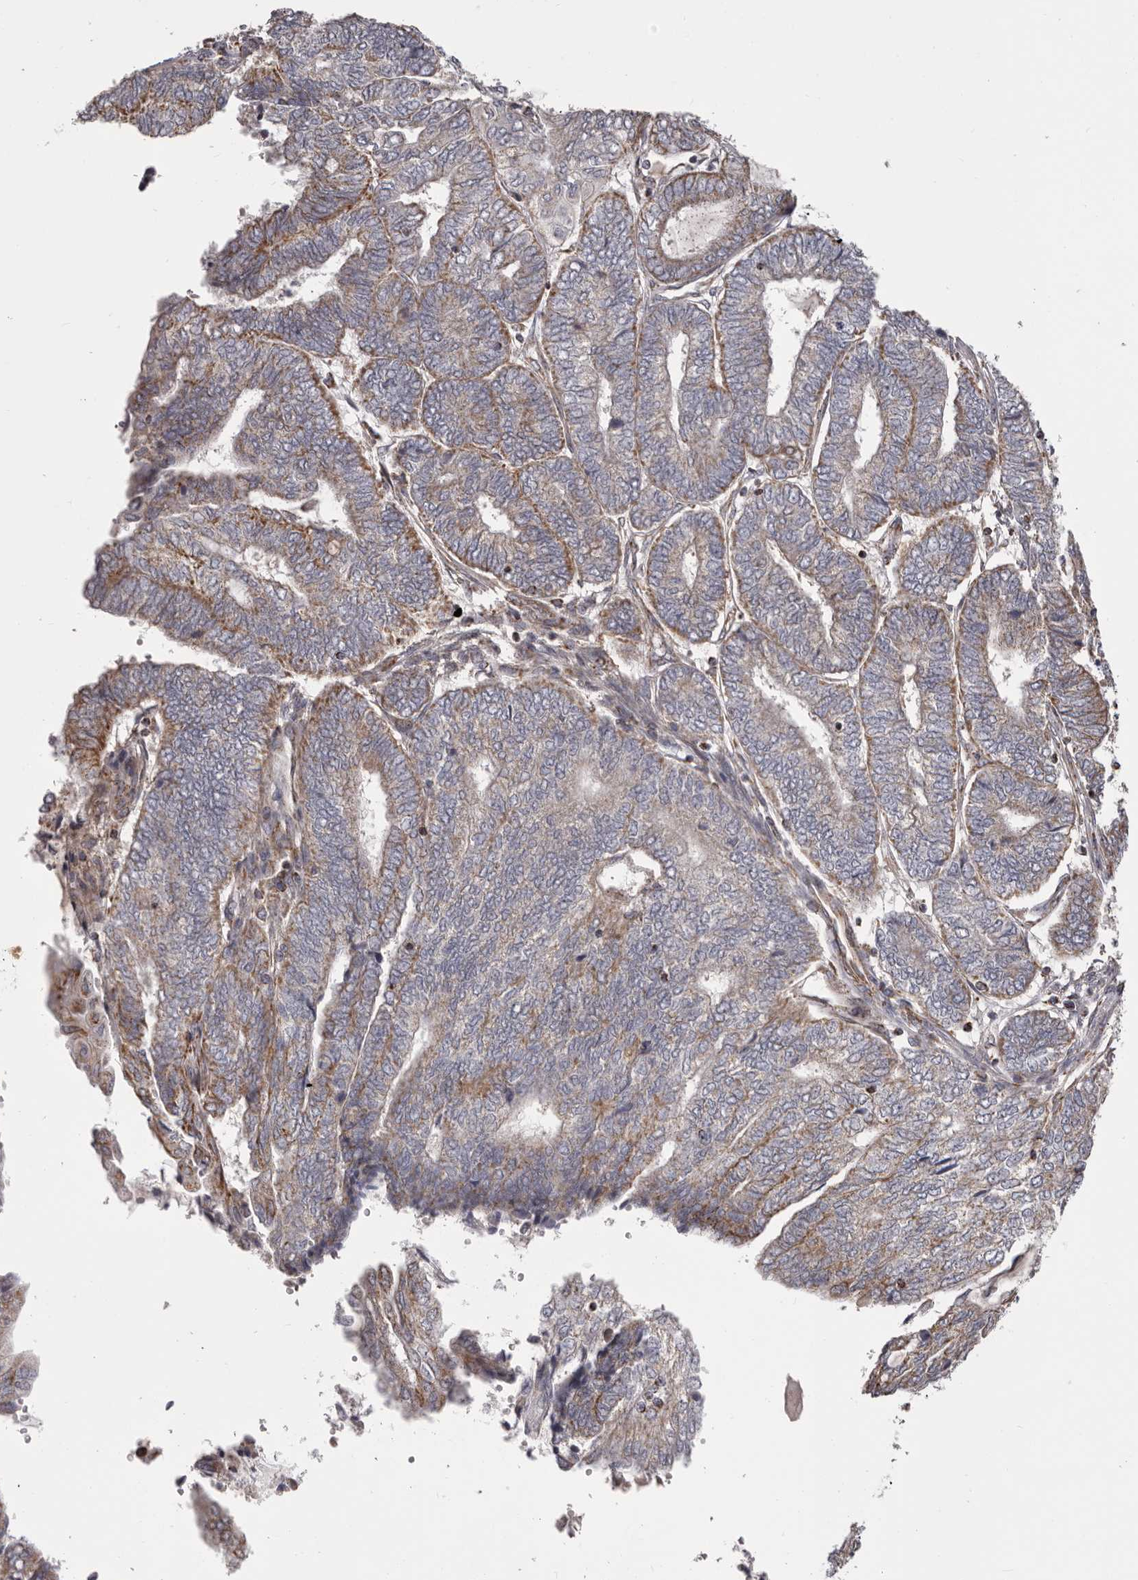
{"staining": {"intensity": "weak", "quantity": ">75%", "location": "cytoplasmic/membranous"}, "tissue": "endometrial cancer", "cell_type": "Tumor cells", "image_type": "cancer", "snomed": [{"axis": "morphology", "description": "Adenocarcinoma, NOS"}, {"axis": "topography", "description": "Uterus"}, {"axis": "topography", "description": "Endometrium"}], "caption": "Protein expression analysis of human endometrial cancer reveals weak cytoplasmic/membranous positivity in about >75% of tumor cells.", "gene": "CHRM2", "patient": {"sex": "female", "age": 70}}